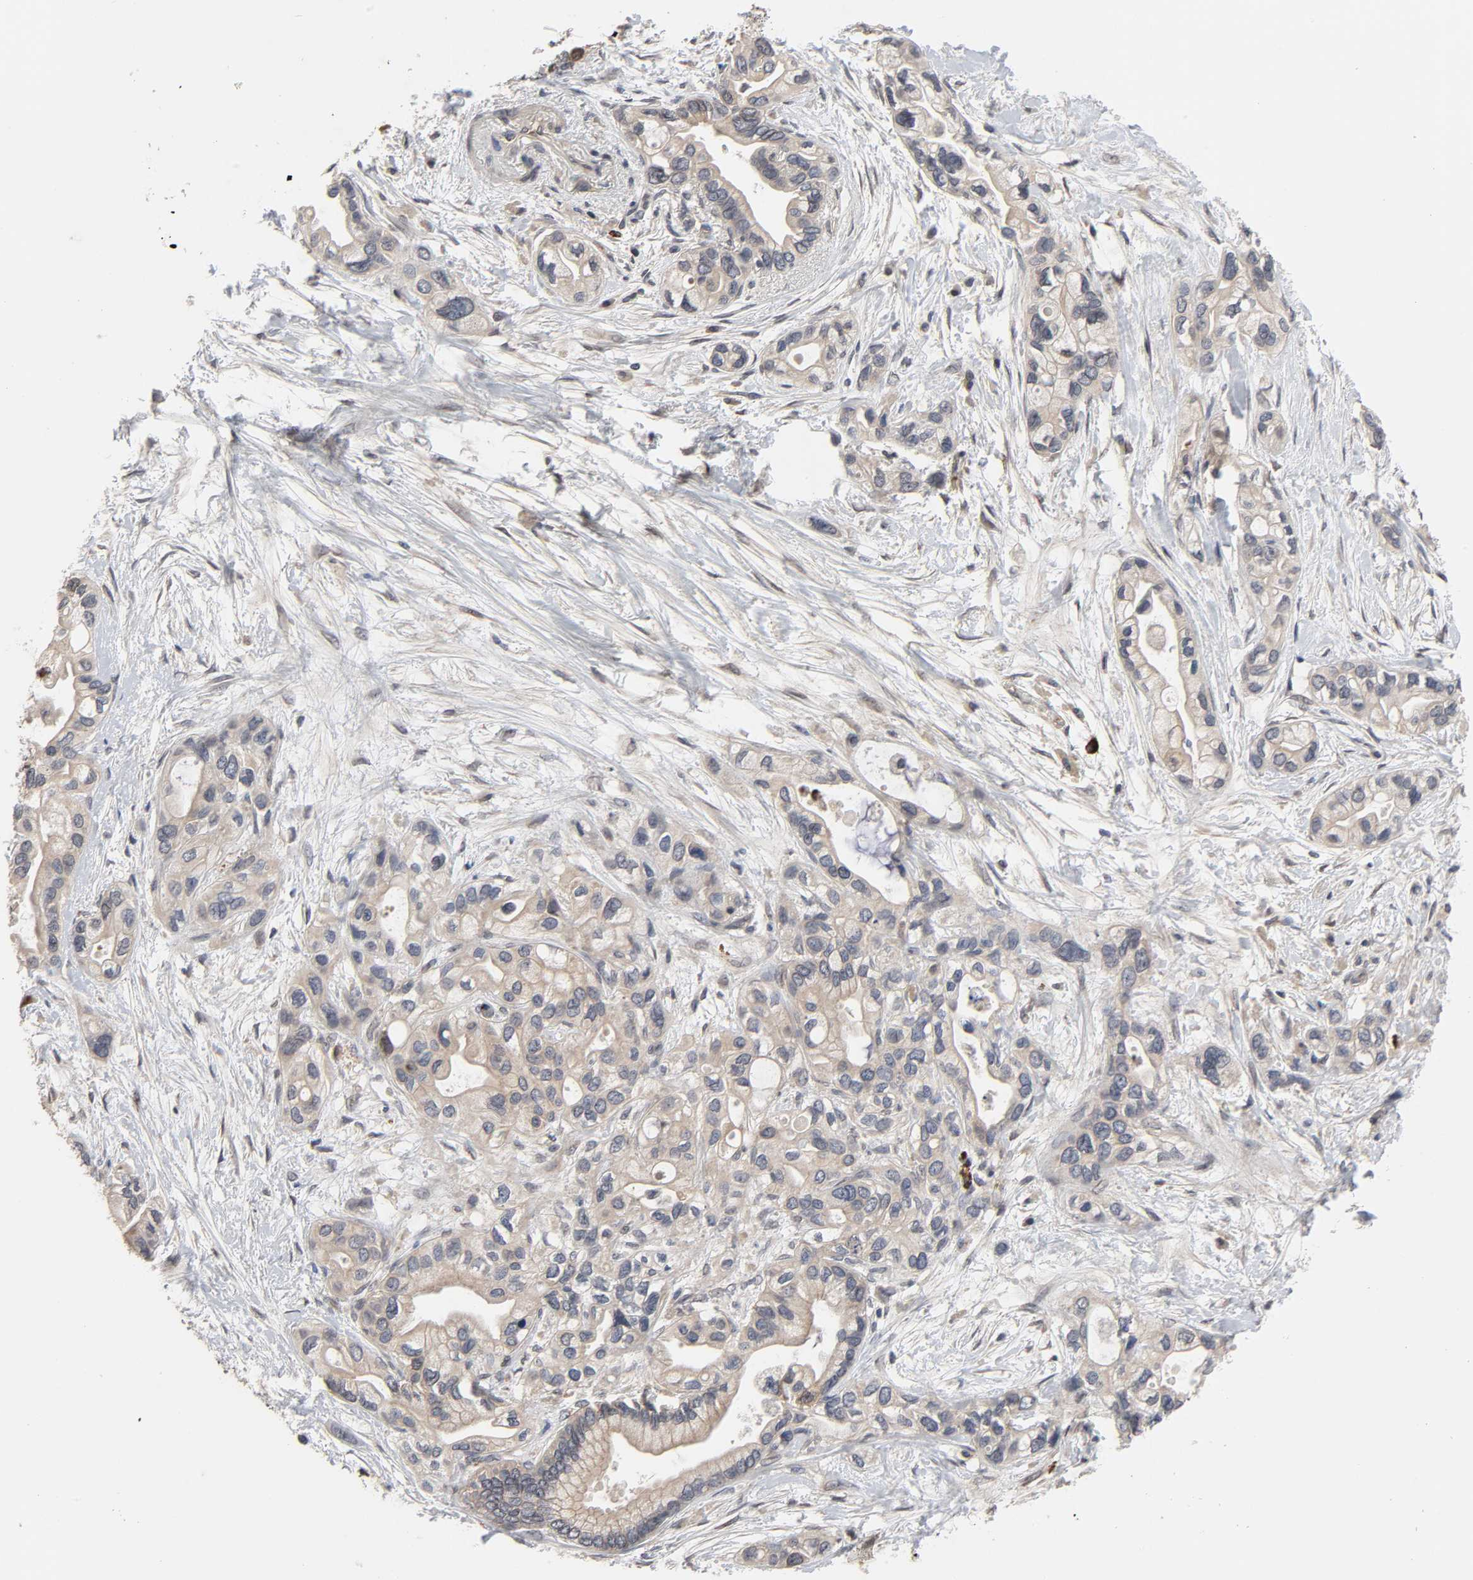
{"staining": {"intensity": "weak", "quantity": ">75%", "location": "cytoplasmic/membranous"}, "tissue": "pancreatic cancer", "cell_type": "Tumor cells", "image_type": "cancer", "snomed": [{"axis": "morphology", "description": "Adenocarcinoma, NOS"}, {"axis": "topography", "description": "Pancreas"}], "caption": "Immunohistochemical staining of pancreatic cancer (adenocarcinoma) shows weak cytoplasmic/membranous protein staining in approximately >75% of tumor cells. The staining was performed using DAB, with brown indicating positive protein expression. Nuclei are stained blue with hematoxylin.", "gene": "CCDC175", "patient": {"sex": "female", "age": 77}}